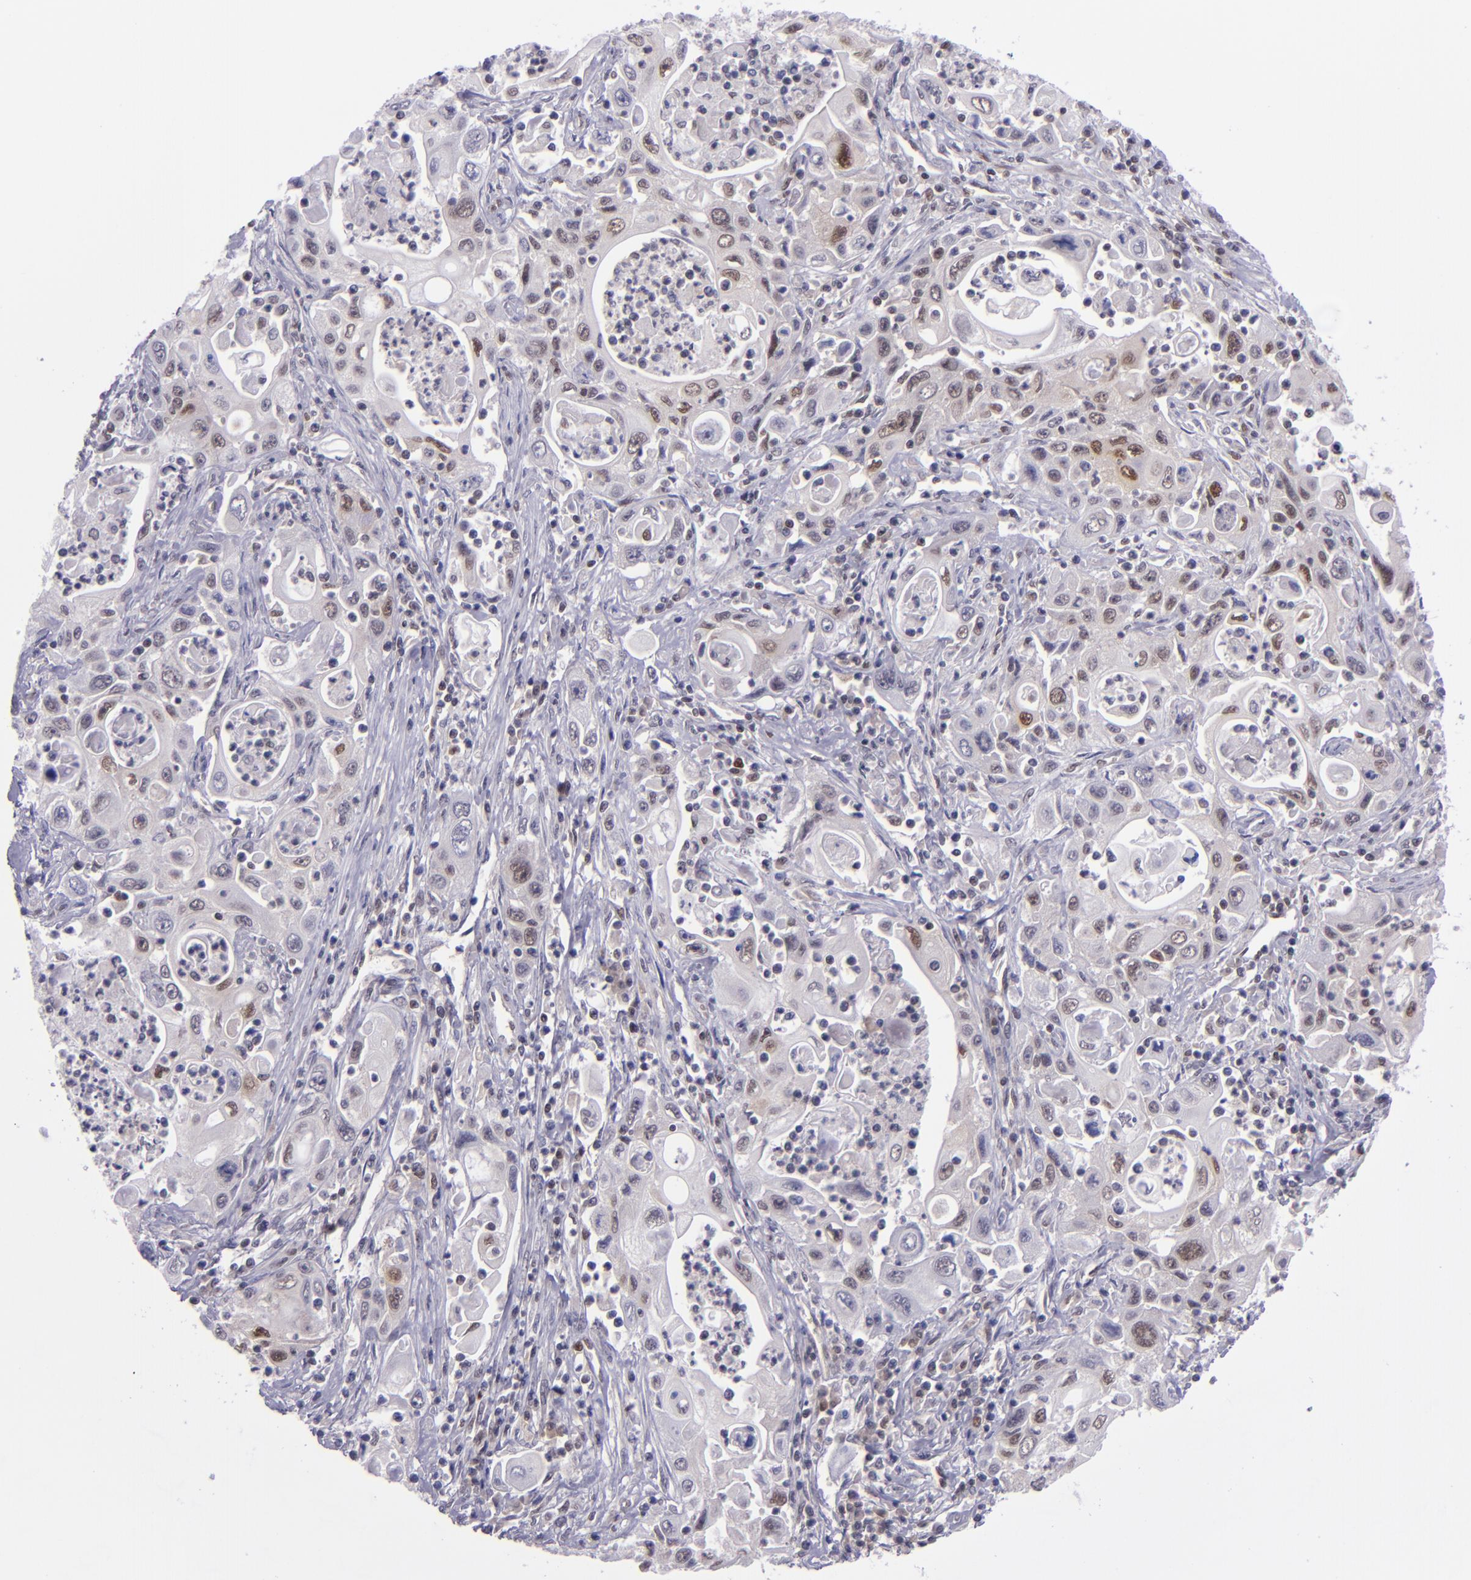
{"staining": {"intensity": "weak", "quantity": "25%-75%", "location": "nuclear"}, "tissue": "pancreatic cancer", "cell_type": "Tumor cells", "image_type": "cancer", "snomed": [{"axis": "morphology", "description": "Adenocarcinoma, NOS"}, {"axis": "topography", "description": "Pancreas"}], "caption": "Immunohistochemical staining of human pancreatic cancer (adenocarcinoma) displays low levels of weak nuclear staining in about 25%-75% of tumor cells.", "gene": "BAG1", "patient": {"sex": "male", "age": 70}}